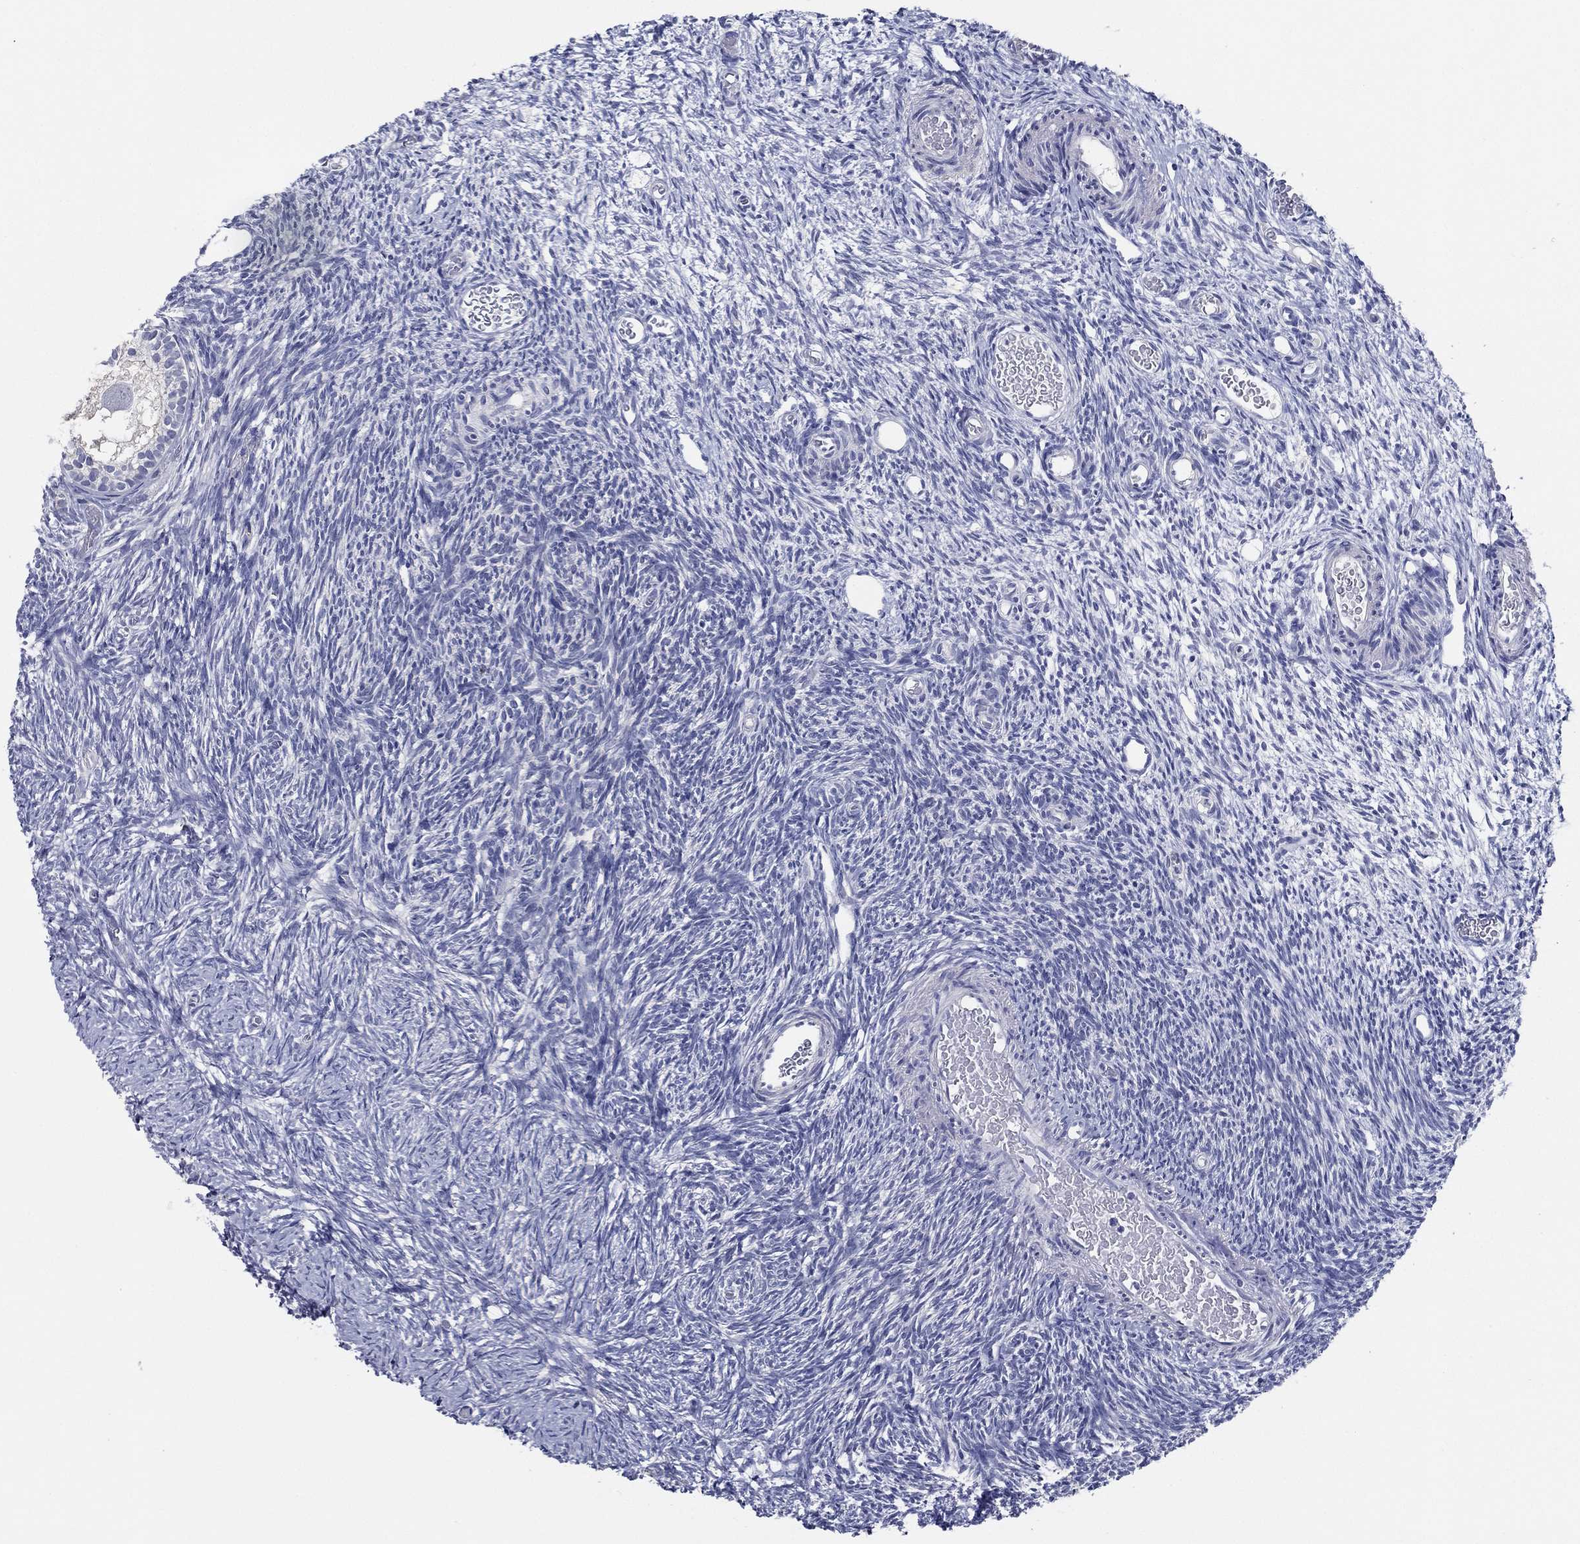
{"staining": {"intensity": "negative", "quantity": "none", "location": "none"}, "tissue": "ovary", "cell_type": "Follicle cells", "image_type": "normal", "snomed": [{"axis": "morphology", "description": "Normal tissue, NOS"}, {"axis": "topography", "description": "Ovary"}], "caption": "Follicle cells show no significant expression in unremarkable ovary. (DAB IHC, high magnification).", "gene": "SLC13A4", "patient": {"sex": "female", "age": 39}}